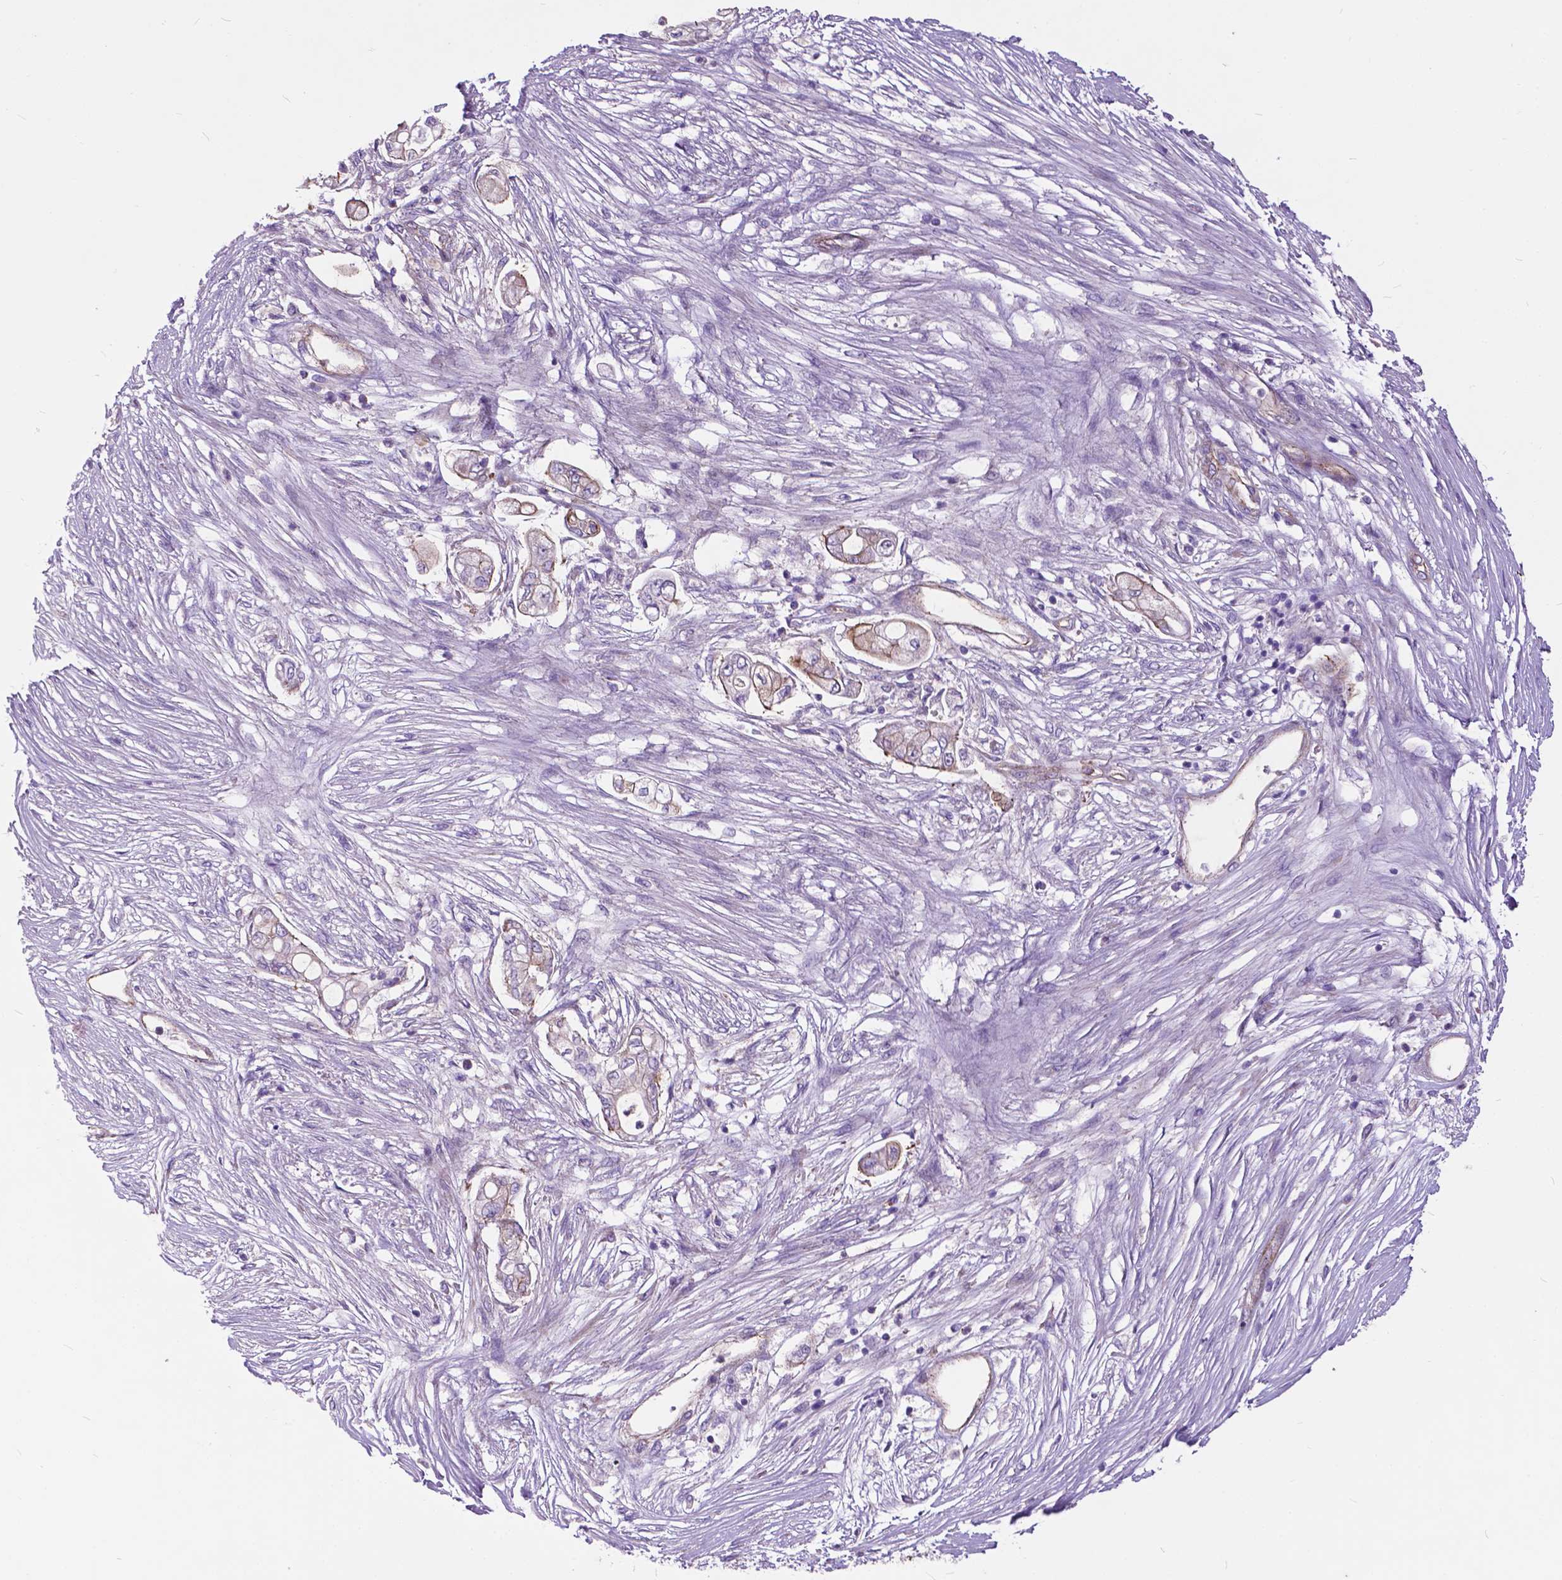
{"staining": {"intensity": "moderate", "quantity": "25%-75%", "location": "cytoplasmic/membranous"}, "tissue": "pancreatic cancer", "cell_type": "Tumor cells", "image_type": "cancer", "snomed": [{"axis": "morphology", "description": "Adenocarcinoma, NOS"}, {"axis": "topography", "description": "Pancreas"}], "caption": "This micrograph shows adenocarcinoma (pancreatic) stained with IHC to label a protein in brown. The cytoplasmic/membranous of tumor cells show moderate positivity for the protein. Nuclei are counter-stained blue.", "gene": "FLT4", "patient": {"sex": "female", "age": 69}}